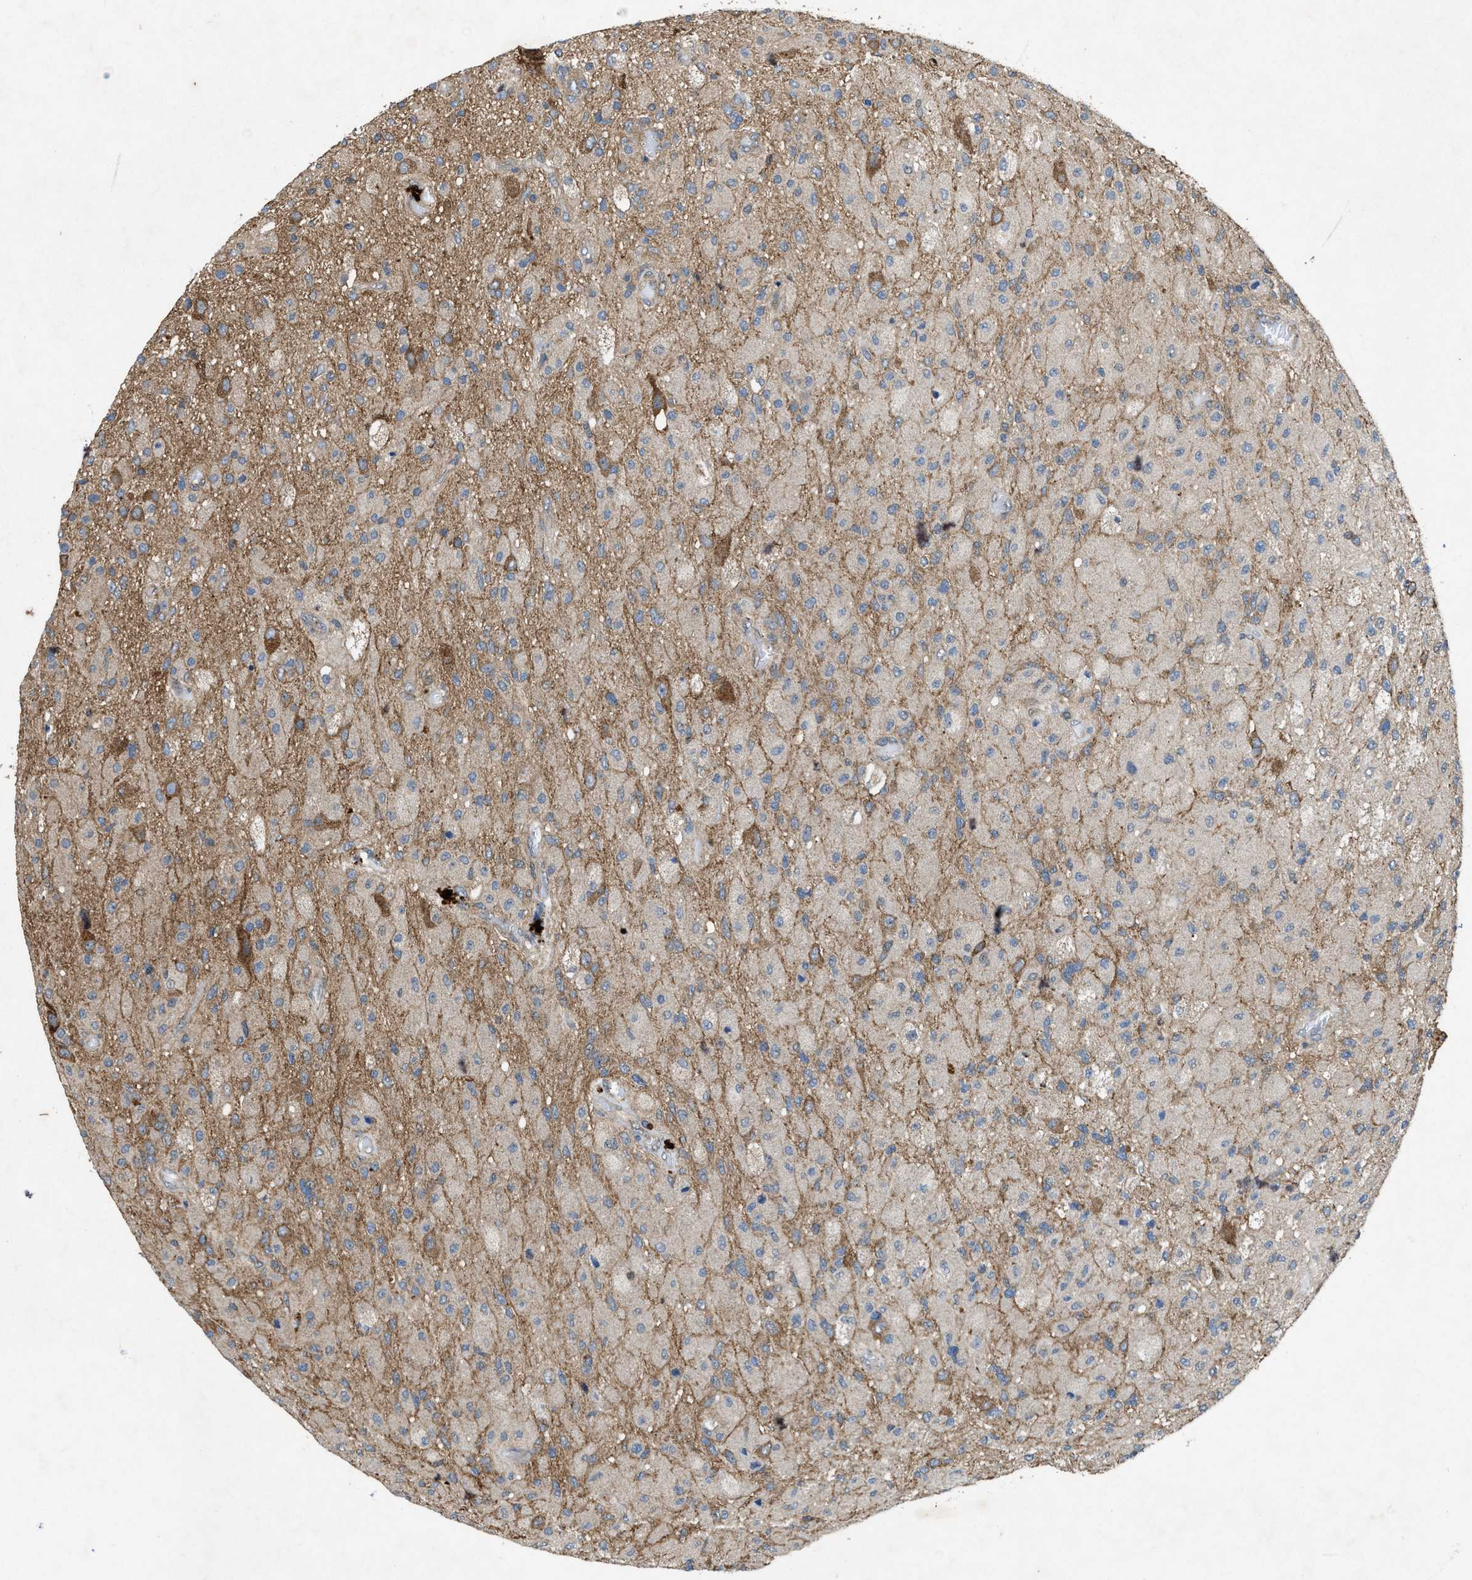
{"staining": {"intensity": "moderate", "quantity": "<25%", "location": "cytoplasmic/membranous"}, "tissue": "glioma", "cell_type": "Tumor cells", "image_type": "cancer", "snomed": [{"axis": "morphology", "description": "Normal tissue, NOS"}, {"axis": "morphology", "description": "Glioma, malignant, High grade"}, {"axis": "topography", "description": "Cerebral cortex"}], "caption": "Tumor cells exhibit low levels of moderate cytoplasmic/membranous positivity in about <25% of cells in glioma.", "gene": "PDP2", "patient": {"sex": "male", "age": 77}}